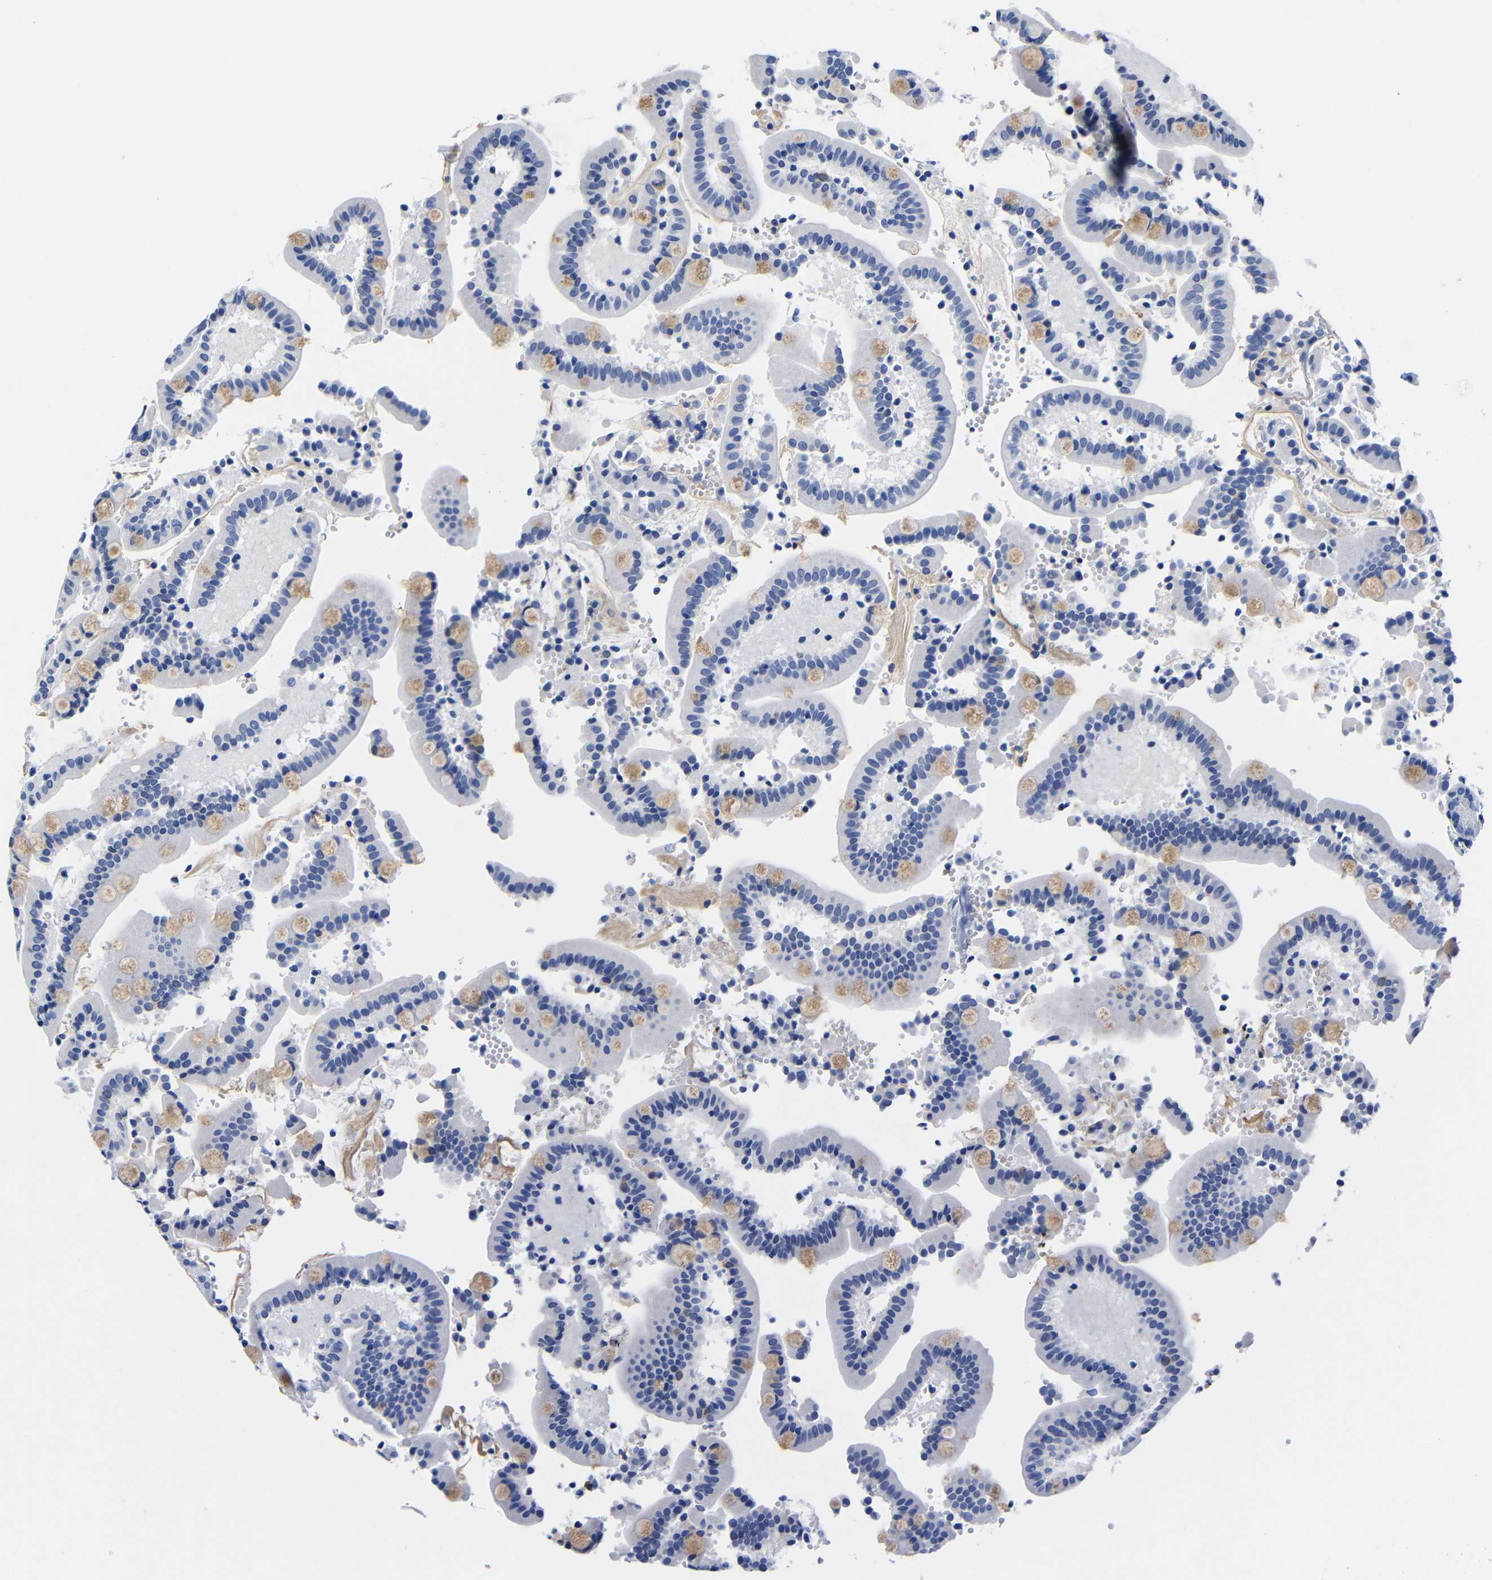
{"staining": {"intensity": "moderate", "quantity": "<25%", "location": "cytoplasmic/membranous"}, "tissue": "duodenum", "cell_type": "Glandular cells", "image_type": "normal", "snomed": [{"axis": "morphology", "description": "Normal tissue, NOS"}, {"axis": "topography", "description": "Small intestine, NOS"}], "caption": "Normal duodenum exhibits moderate cytoplasmic/membranous expression in about <25% of glandular cells, visualized by immunohistochemistry.", "gene": "CLEC4G", "patient": {"sex": "female", "age": 71}}